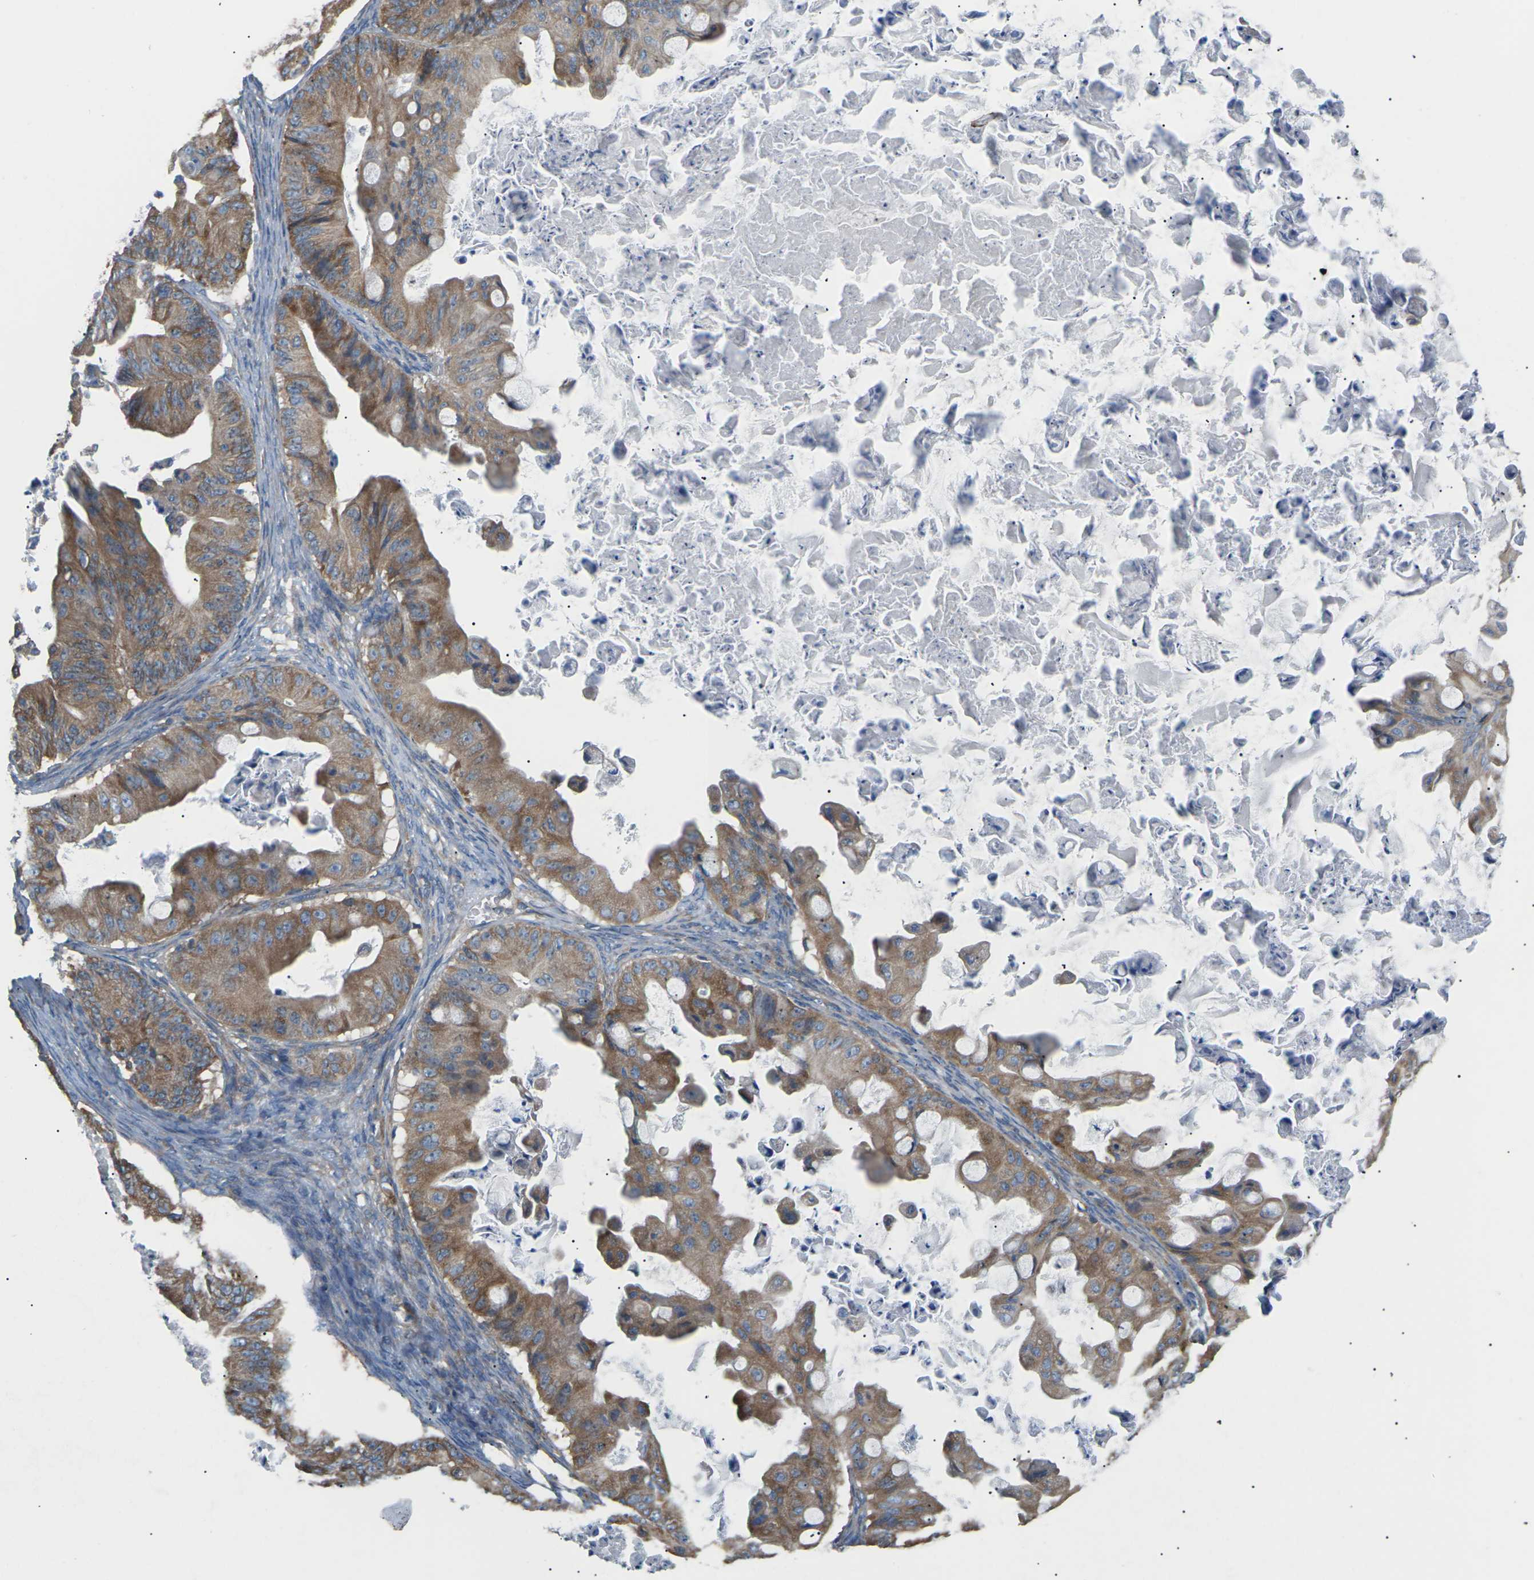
{"staining": {"intensity": "moderate", "quantity": ">75%", "location": "cytoplasmic/membranous"}, "tissue": "ovarian cancer", "cell_type": "Tumor cells", "image_type": "cancer", "snomed": [{"axis": "morphology", "description": "Cystadenocarcinoma, mucinous, NOS"}, {"axis": "topography", "description": "Ovary"}], "caption": "Immunohistochemical staining of human ovarian cancer reveals moderate cytoplasmic/membranous protein expression in about >75% of tumor cells.", "gene": "KLHDC8B", "patient": {"sex": "female", "age": 37}}